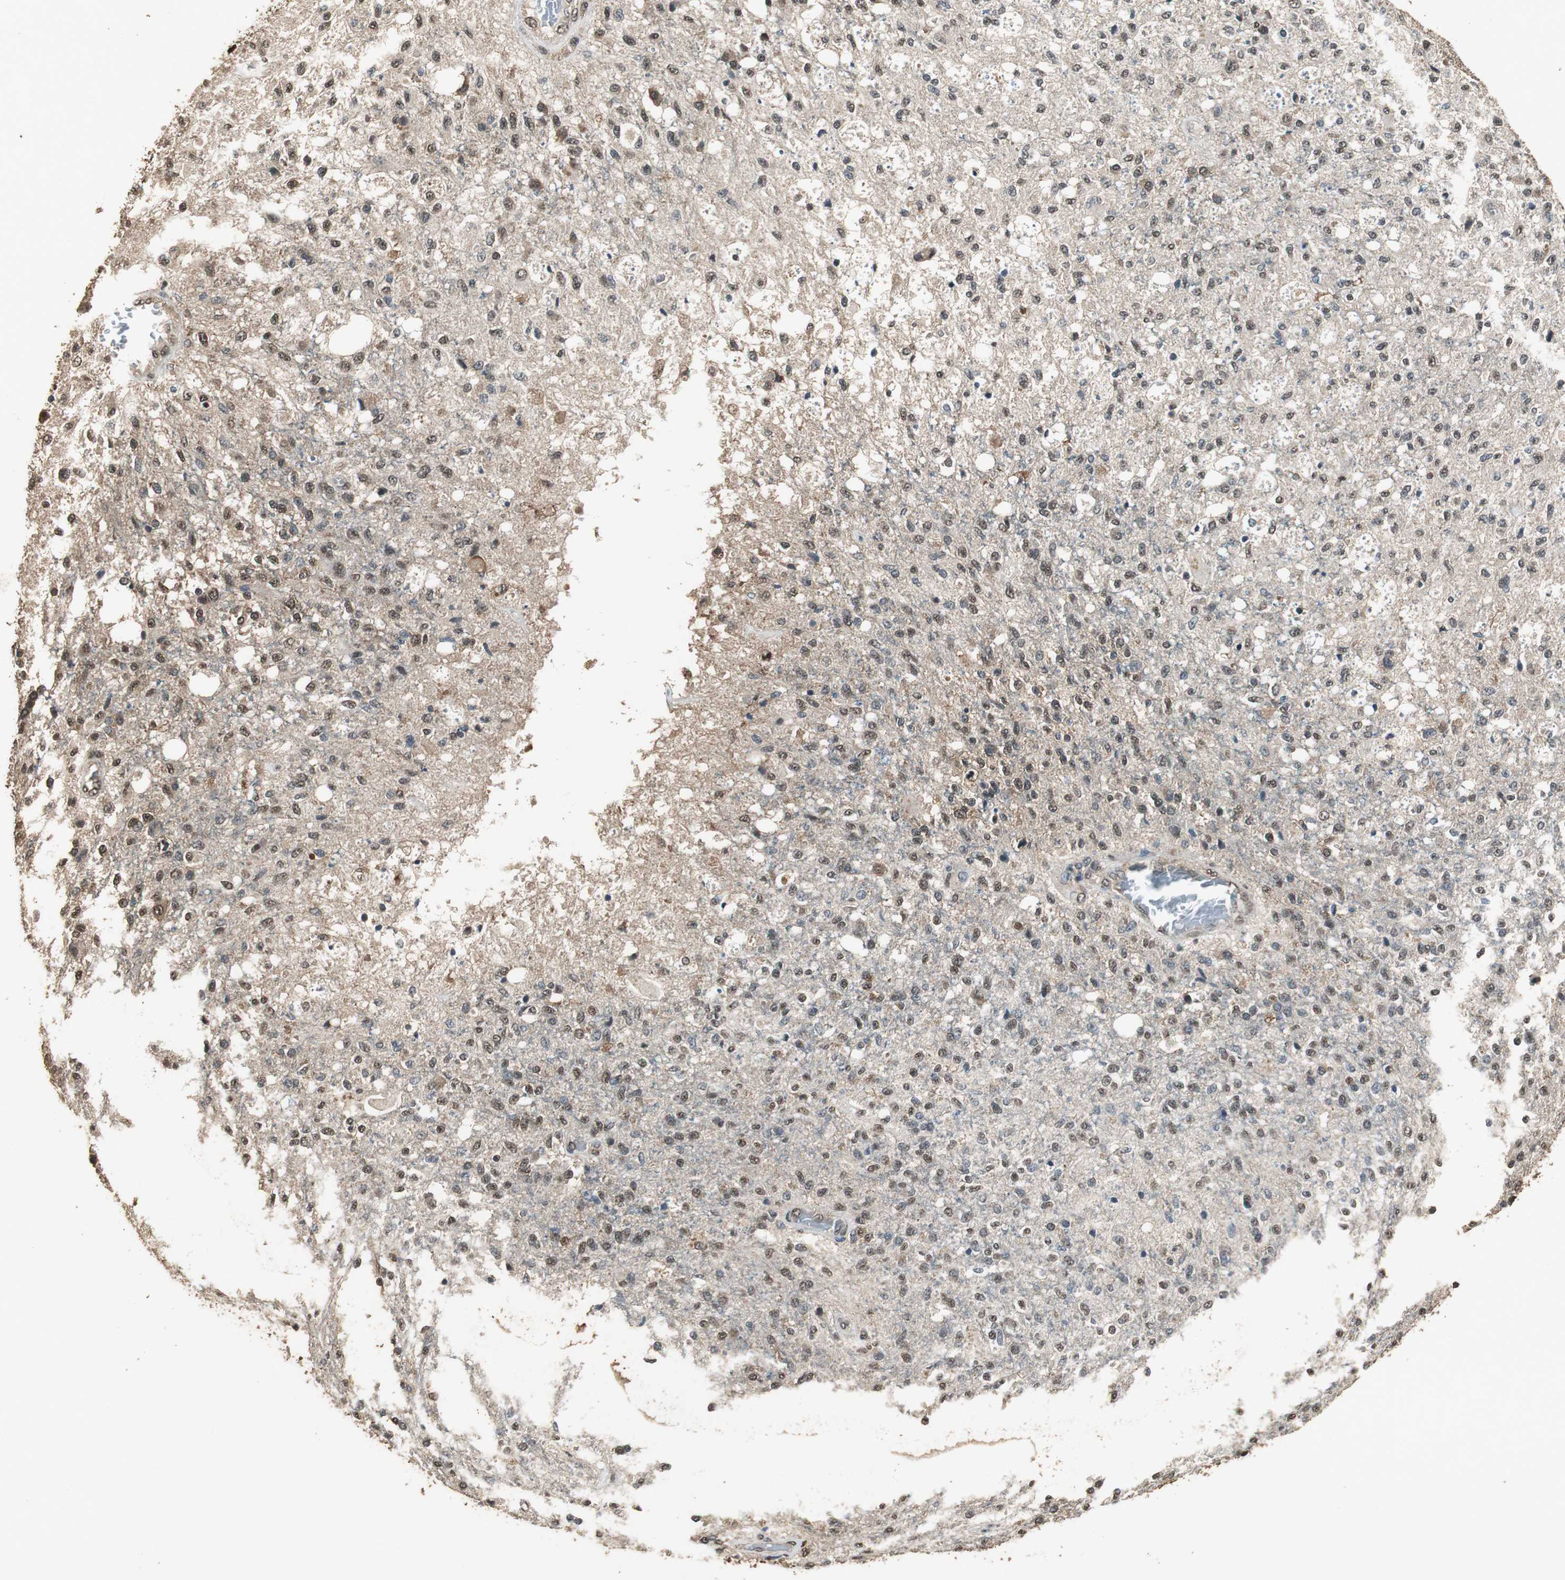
{"staining": {"intensity": "moderate", "quantity": ">75%", "location": "cytoplasmic/membranous,nuclear"}, "tissue": "glioma", "cell_type": "Tumor cells", "image_type": "cancer", "snomed": [{"axis": "morphology", "description": "Normal tissue, NOS"}, {"axis": "morphology", "description": "Glioma, malignant, High grade"}, {"axis": "topography", "description": "Cerebral cortex"}], "caption": "High-grade glioma (malignant) stained for a protein shows moderate cytoplasmic/membranous and nuclear positivity in tumor cells.", "gene": "PPP1R13B", "patient": {"sex": "male", "age": 77}}